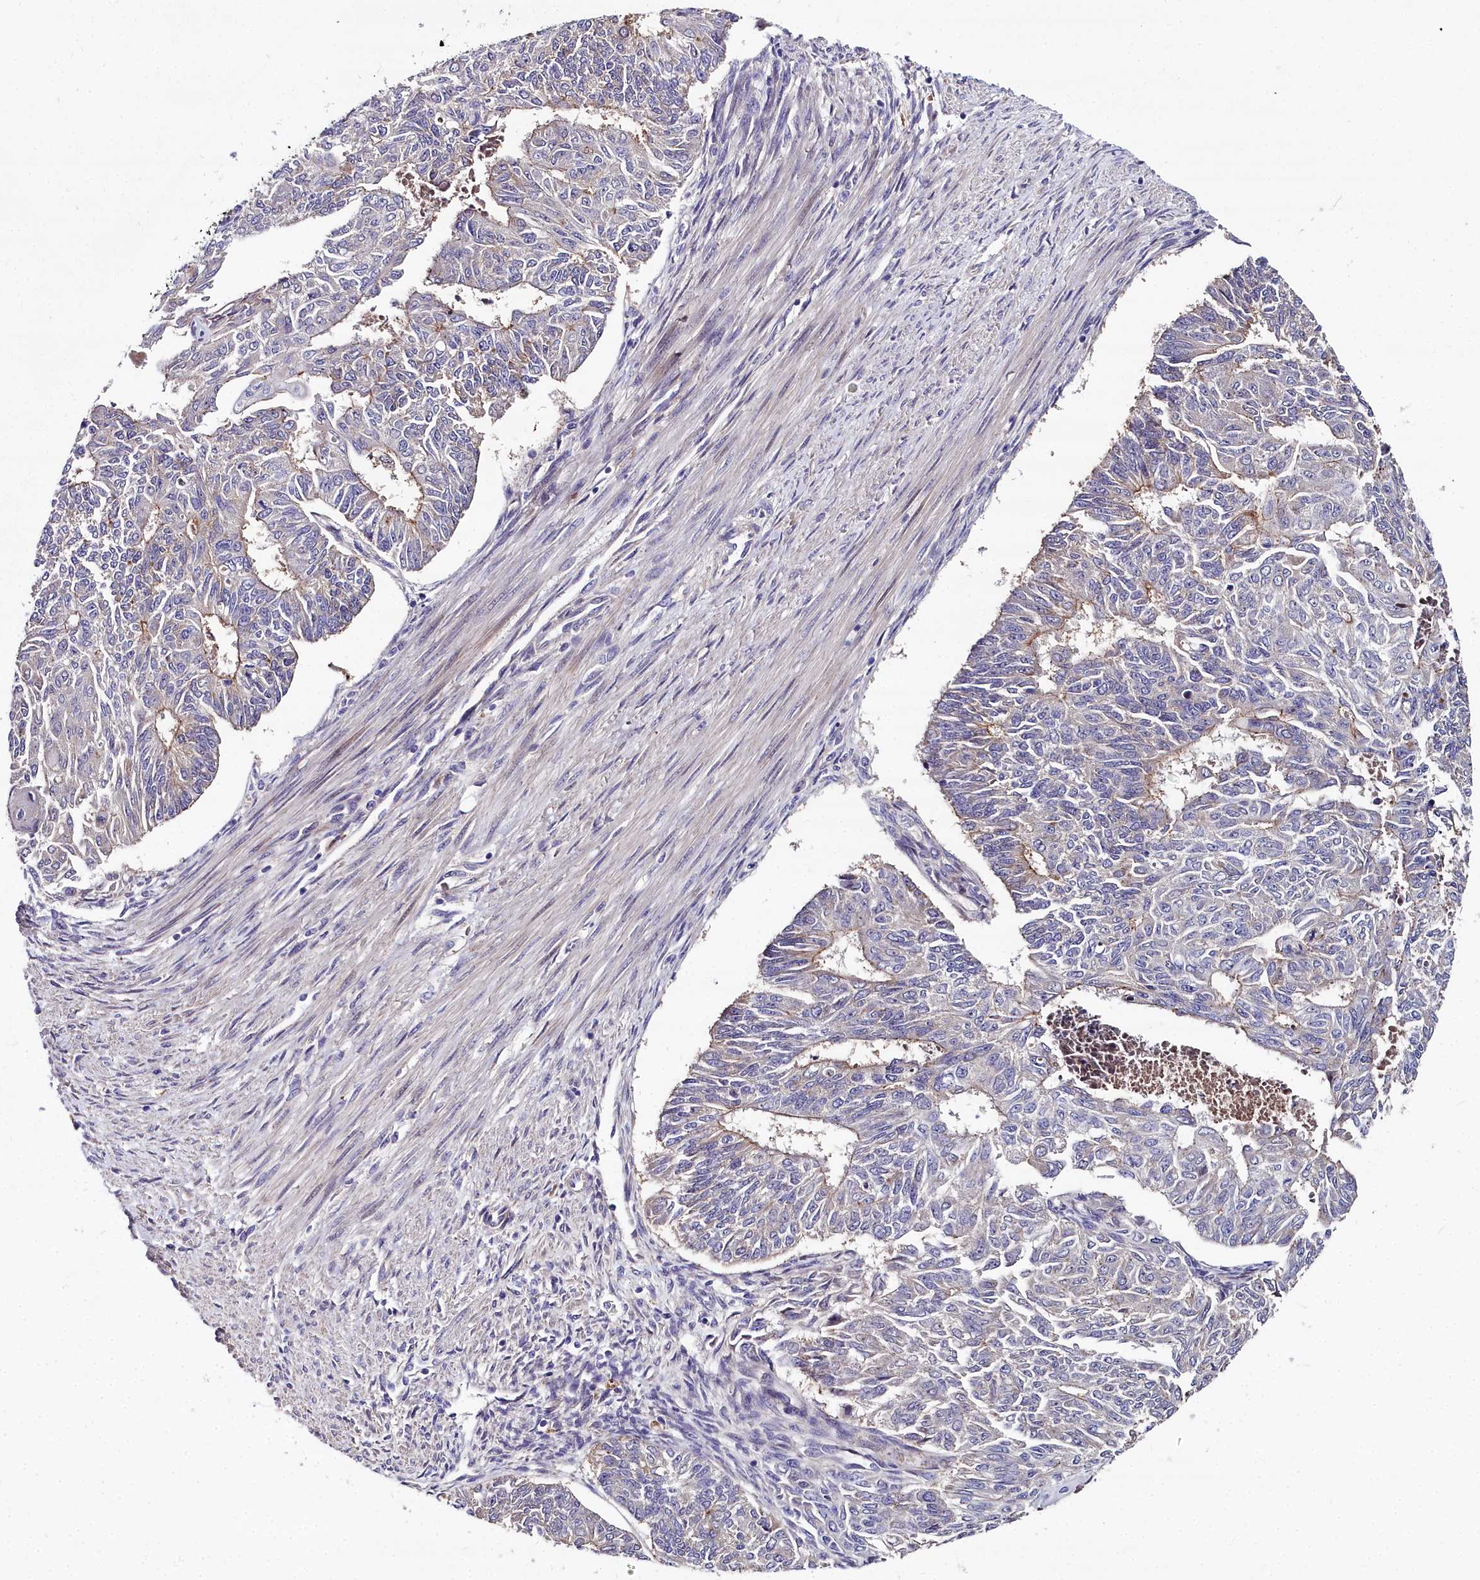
{"staining": {"intensity": "weak", "quantity": "25%-75%", "location": "cytoplasmic/membranous"}, "tissue": "endometrial cancer", "cell_type": "Tumor cells", "image_type": "cancer", "snomed": [{"axis": "morphology", "description": "Adenocarcinoma, NOS"}, {"axis": "topography", "description": "Endometrium"}], "caption": "Brown immunohistochemical staining in endometrial adenocarcinoma demonstrates weak cytoplasmic/membranous positivity in approximately 25%-75% of tumor cells.", "gene": "NT5M", "patient": {"sex": "female", "age": 32}}